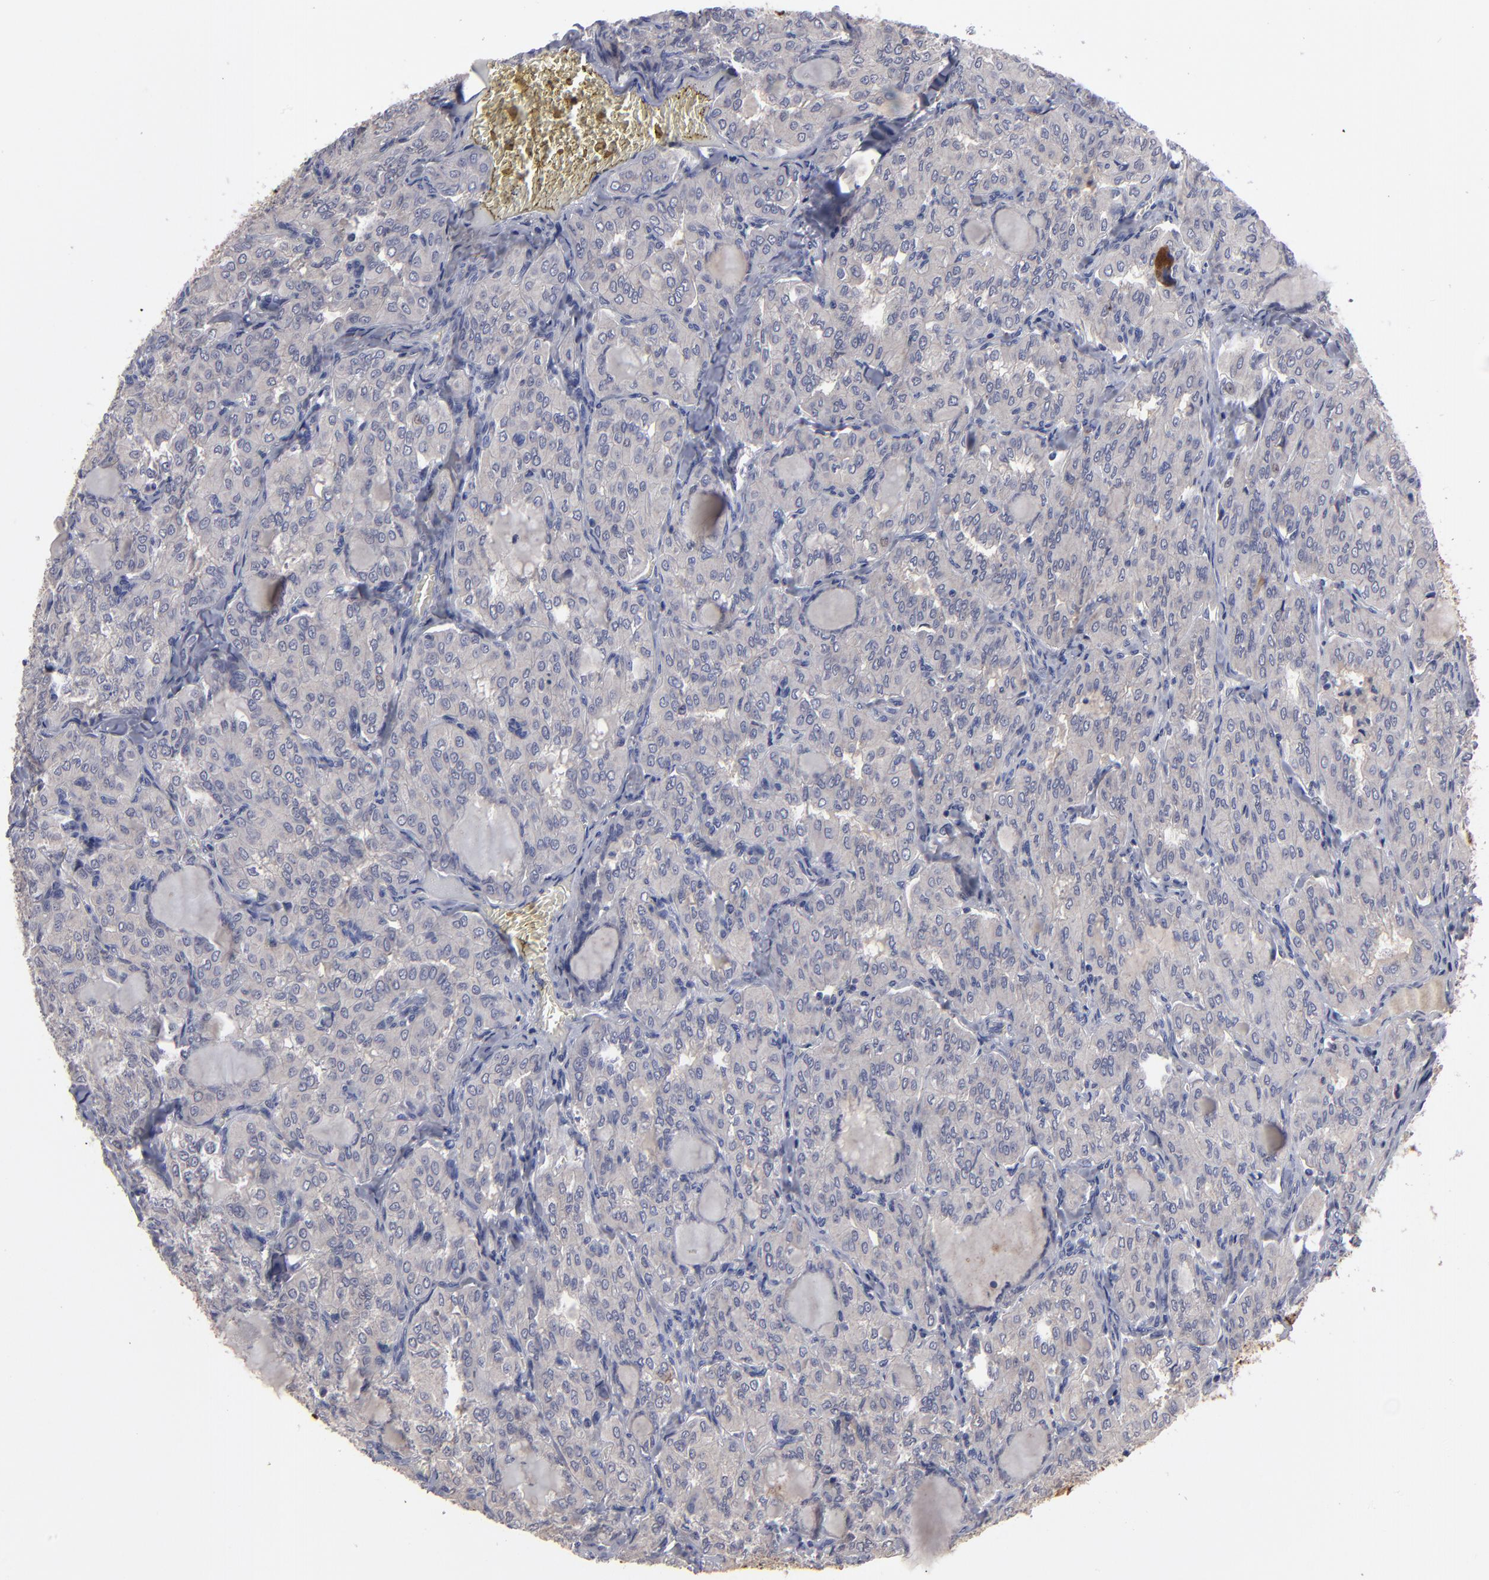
{"staining": {"intensity": "weak", "quantity": "<25%", "location": "nuclear"}, "tissue": "thyroid cancer", "cell_type": "Tumor cells", "image_type": "cancer", "snomed": [{"axis": "morphology", "description": "Papillary adenocarcinoma, NOS"}, {"axis": "topography", "description": "Thyroid gland"}], "caption": "Immunohistochemistry image of neoplastic tissue: human papillary adenocarcinoma (thyroid) stained with DAB (3,3'-diaminobenzidine) exhibits no significant protein staining in tumor cells.", "gene": "GPM6B", "patient": {"sex": "male", "age": 20}}